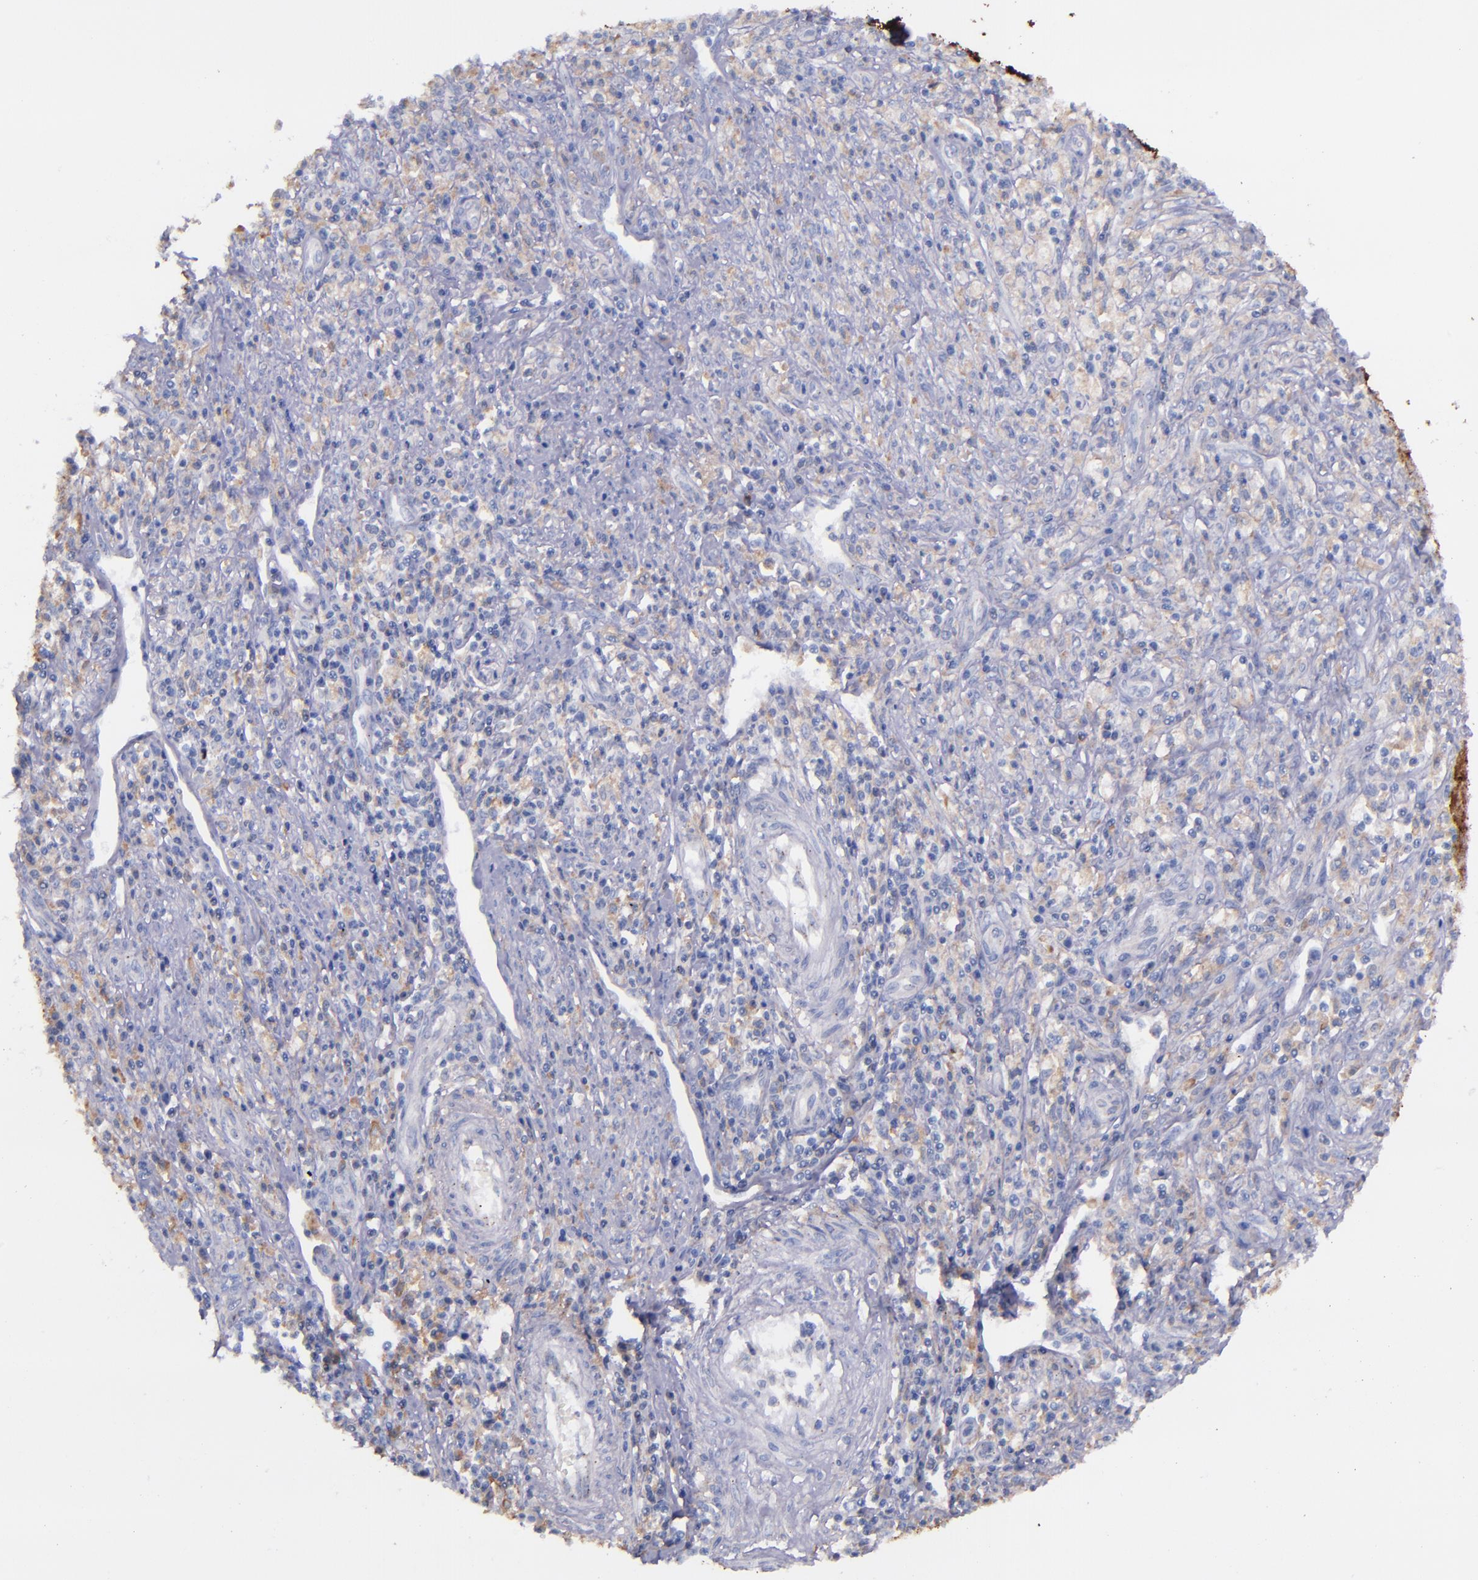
{"staining": {"intensity": "negative", "quantity": "none", "location": "none"}, "tissue": "cervical cancer", "cell_type": "Tumor cells", "image_type": "cancer", "snomed": [{"axis": "morphology", "description": "Adenocarcinoma, NOS"}, {"axis": "topography", "description": "Cervix"}], "caption": "Protein analysis of cervical cancer displays no significant positivity in tumor cells.", "gene": "IVL", "patient": {"sex": "female", "age": 36}}